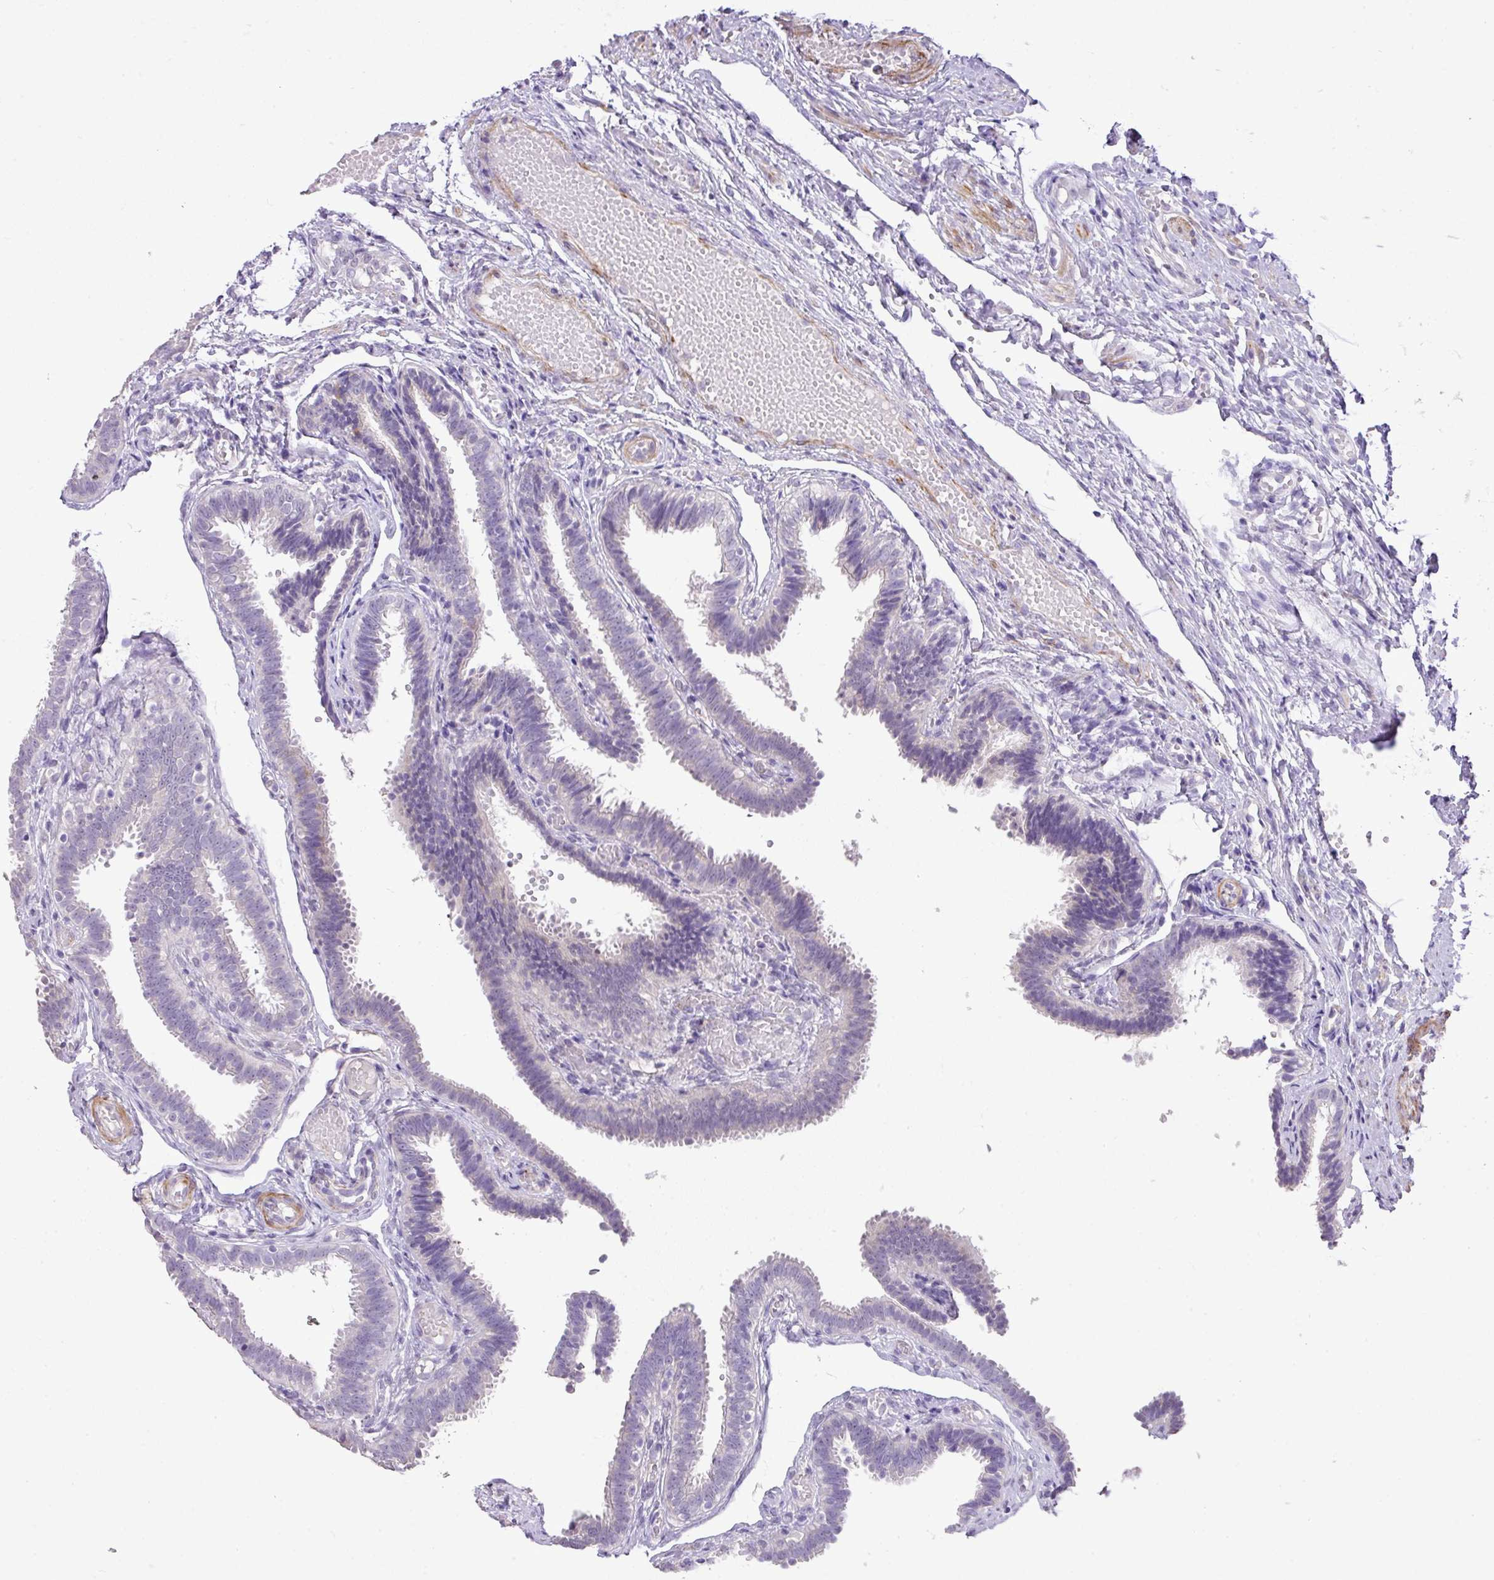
{"staining": {"intensity": "negative", "quantity": "none", "location": "none"}, "tissue": "fallopian tube", "cell_type": "Glandular cells", "image_type": "normal", "snomed": [{"axis": "morphology", "description": "Normal tissue, NOS"}, {"axis": "topography", "description": "Fallopian tube"}], "caption": "DAB immunohistochemical staining of normal fallopian tube demonstrates no significant positivity in glandular cells. (DAB (3,3'-diaminobenzidine) immunohistochemistry (IHC) with hematoxylin counter stain).", "gene": "DIP2A", "patient": {"sex": "female", "age": 37}}